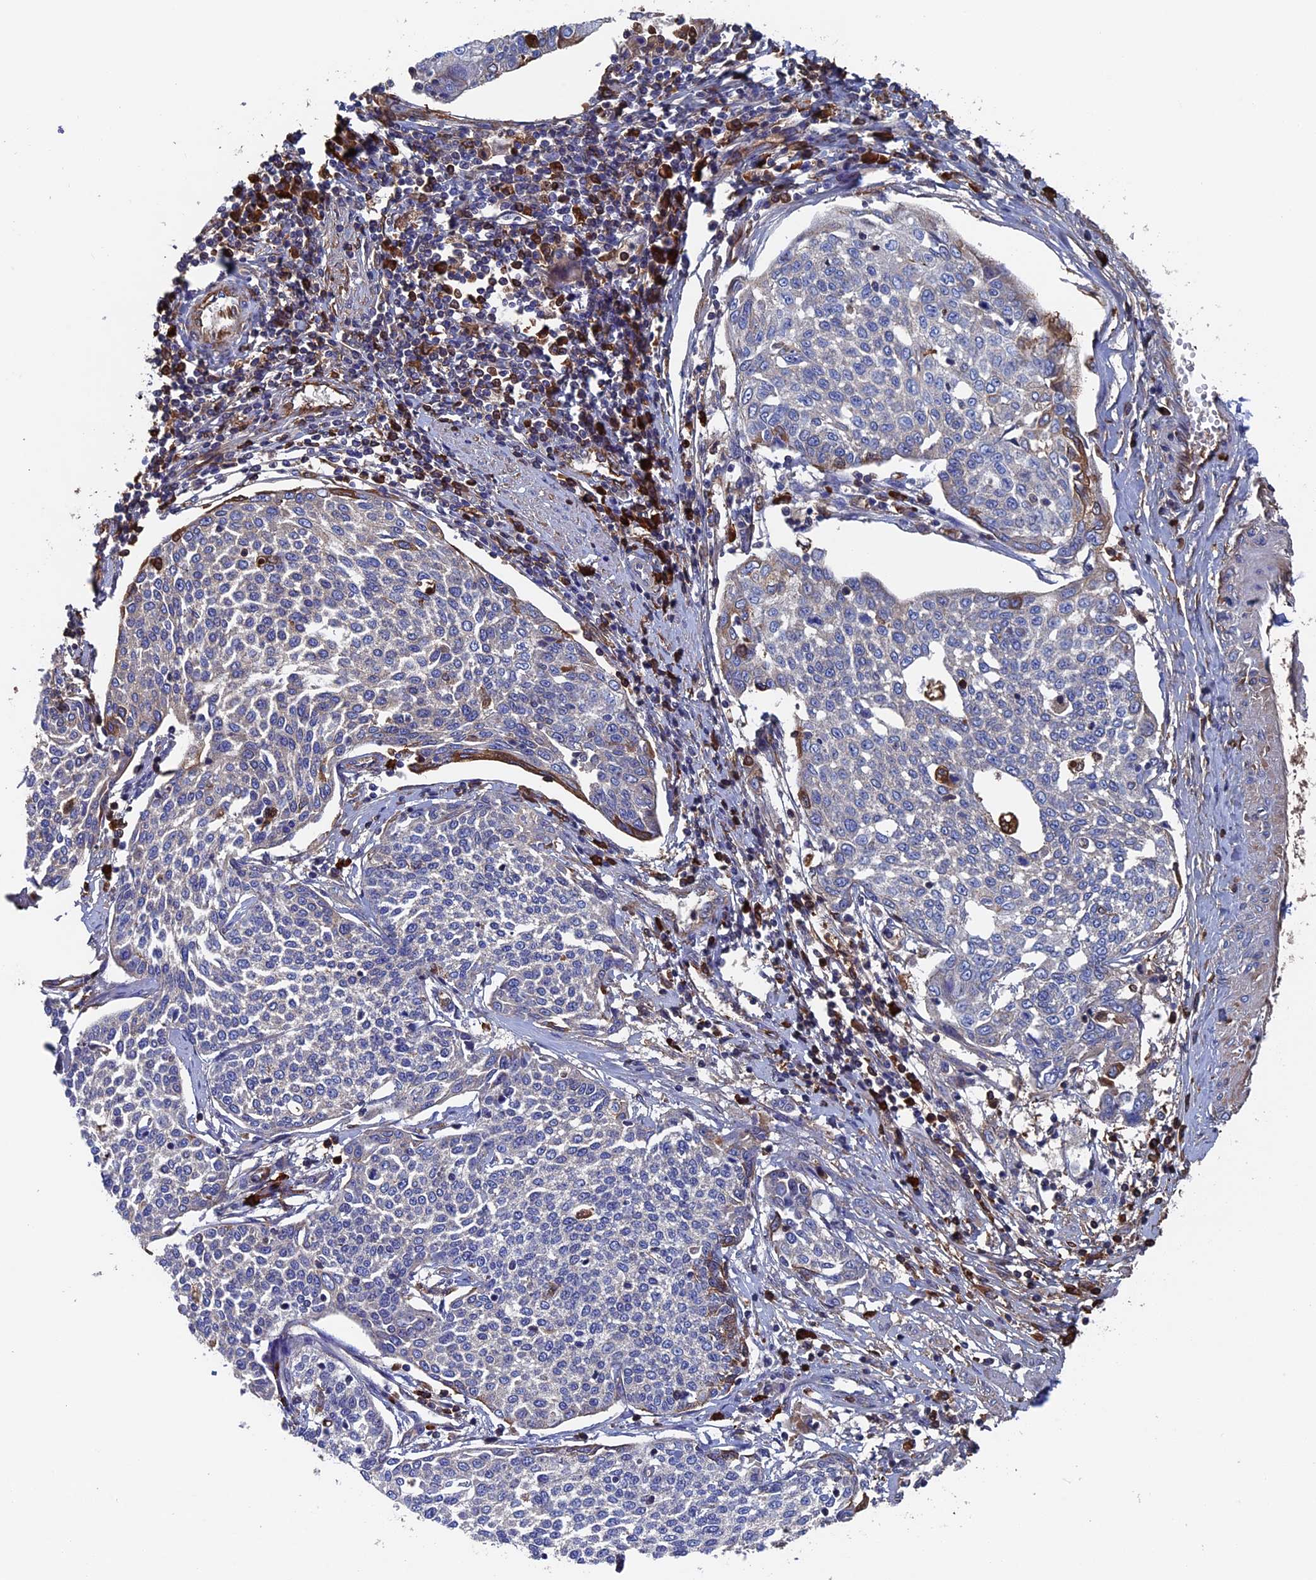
{"staining": {"intensity": "negative", "quantity": "none", "location": "none"}, "tissue": "cervical cancer", "cell_type": "Tumor cells", "image_type": "cancer", "snomed": [{"axis": "morphology", "description": "Squamous cell carcinoma, NOS"}, {"axis": "topography", "description": "Cervix"}], "caption": "Tumor cells show no significant positivity in cervical cancer.", "gene": "RPUSD1", "patient": {"sex": "female", "age": 34}}